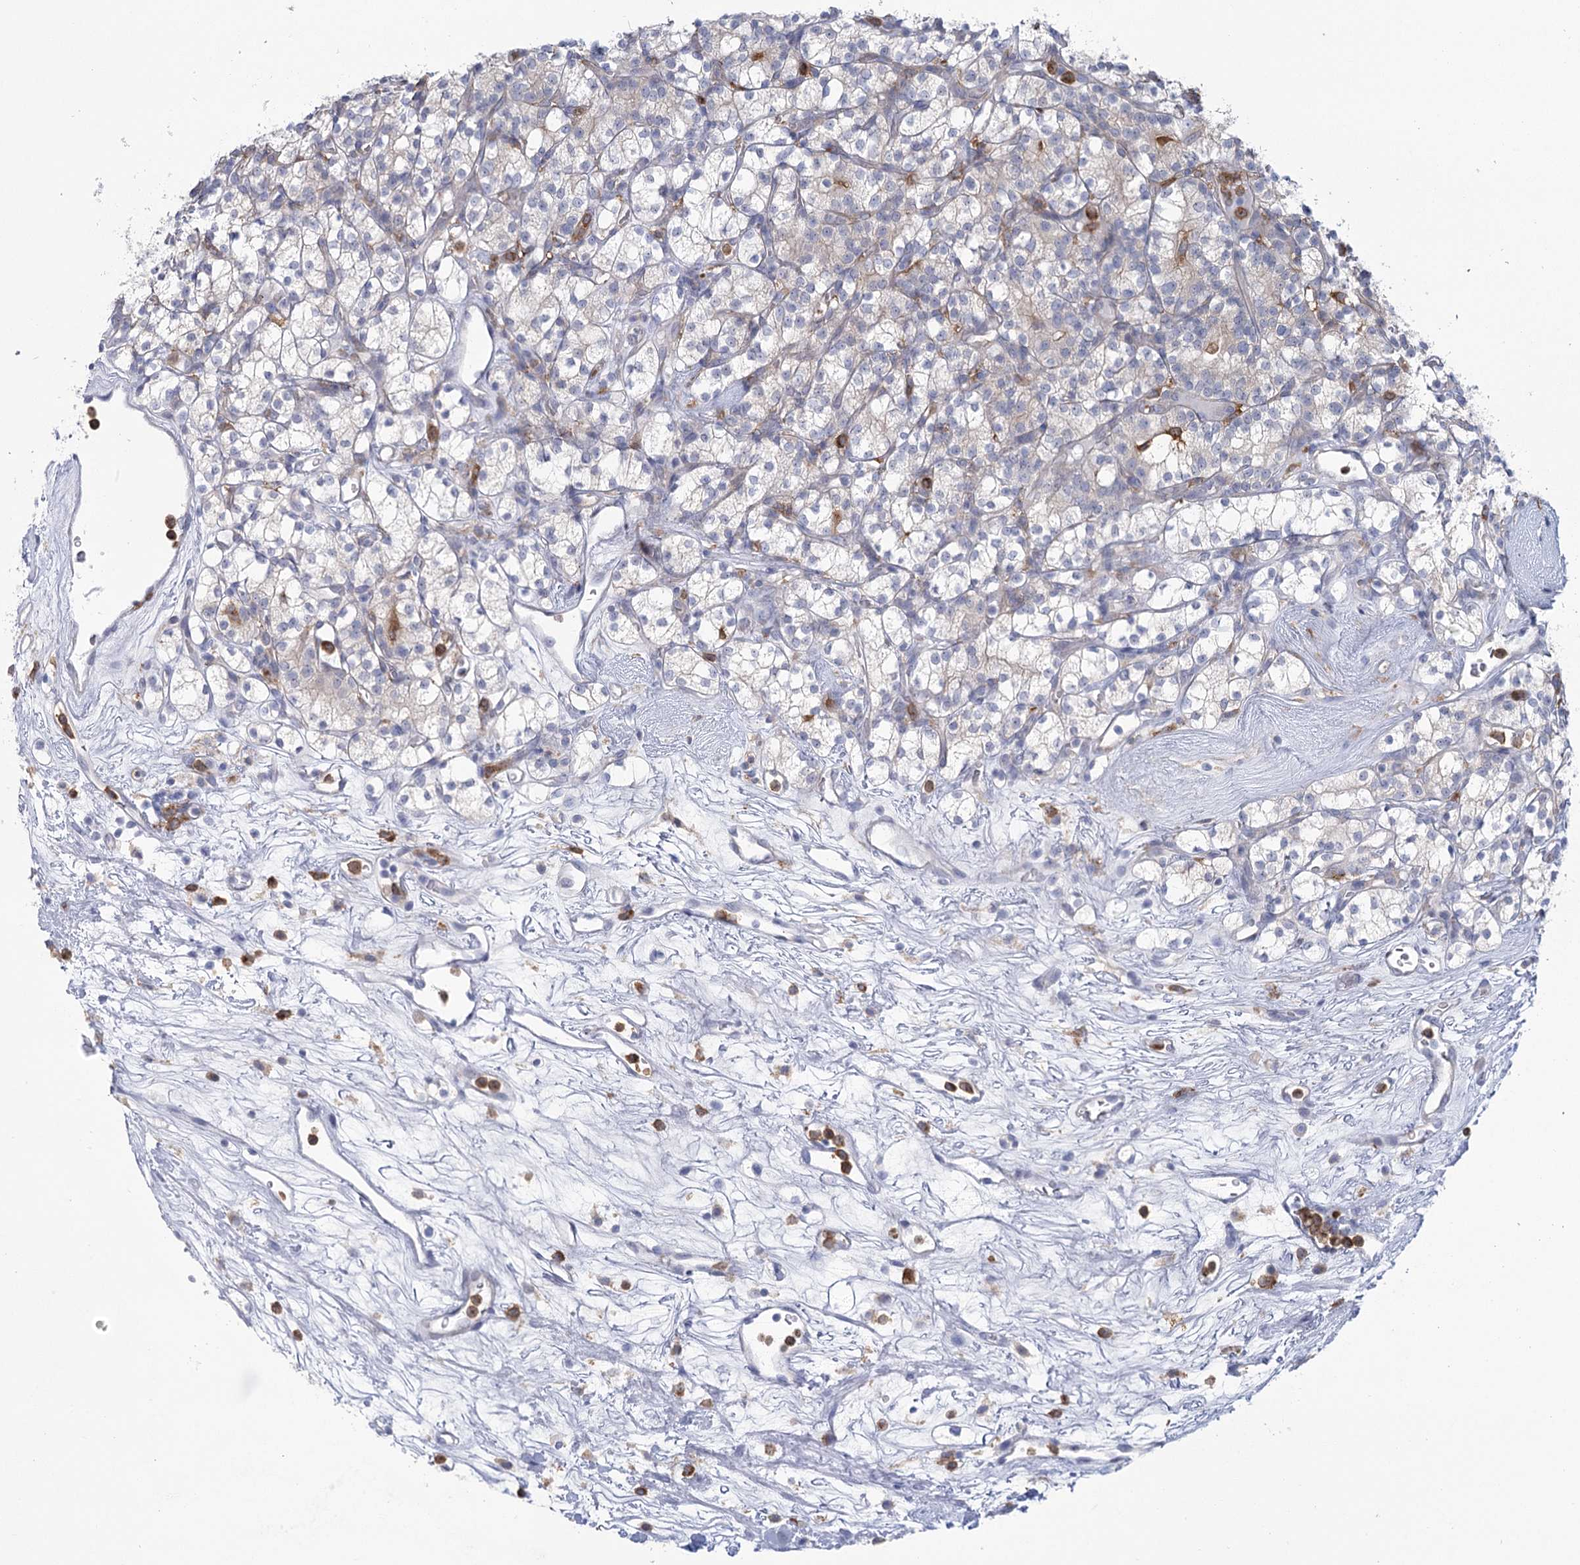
{"staining": {"intensity": "negative", "quantity": "none", "location": "none"}, "tissue": "renal cancer", "cell_type": "Tumor cells", "image_type": "cancer", "snomed": [{"axis": "morphology", "description": "Adenocarcinoma, NOS"}, {"axis": "topography", "description": "Kidney"}], "caption": "This is a micrograph of immunohistochemistry (IHC) staining of renal cancer (adenocarcinoma), which shows no positivity in tumor cells.", "gene": "CCDC88A", "patient": {"sex": "male", "age": 77}}